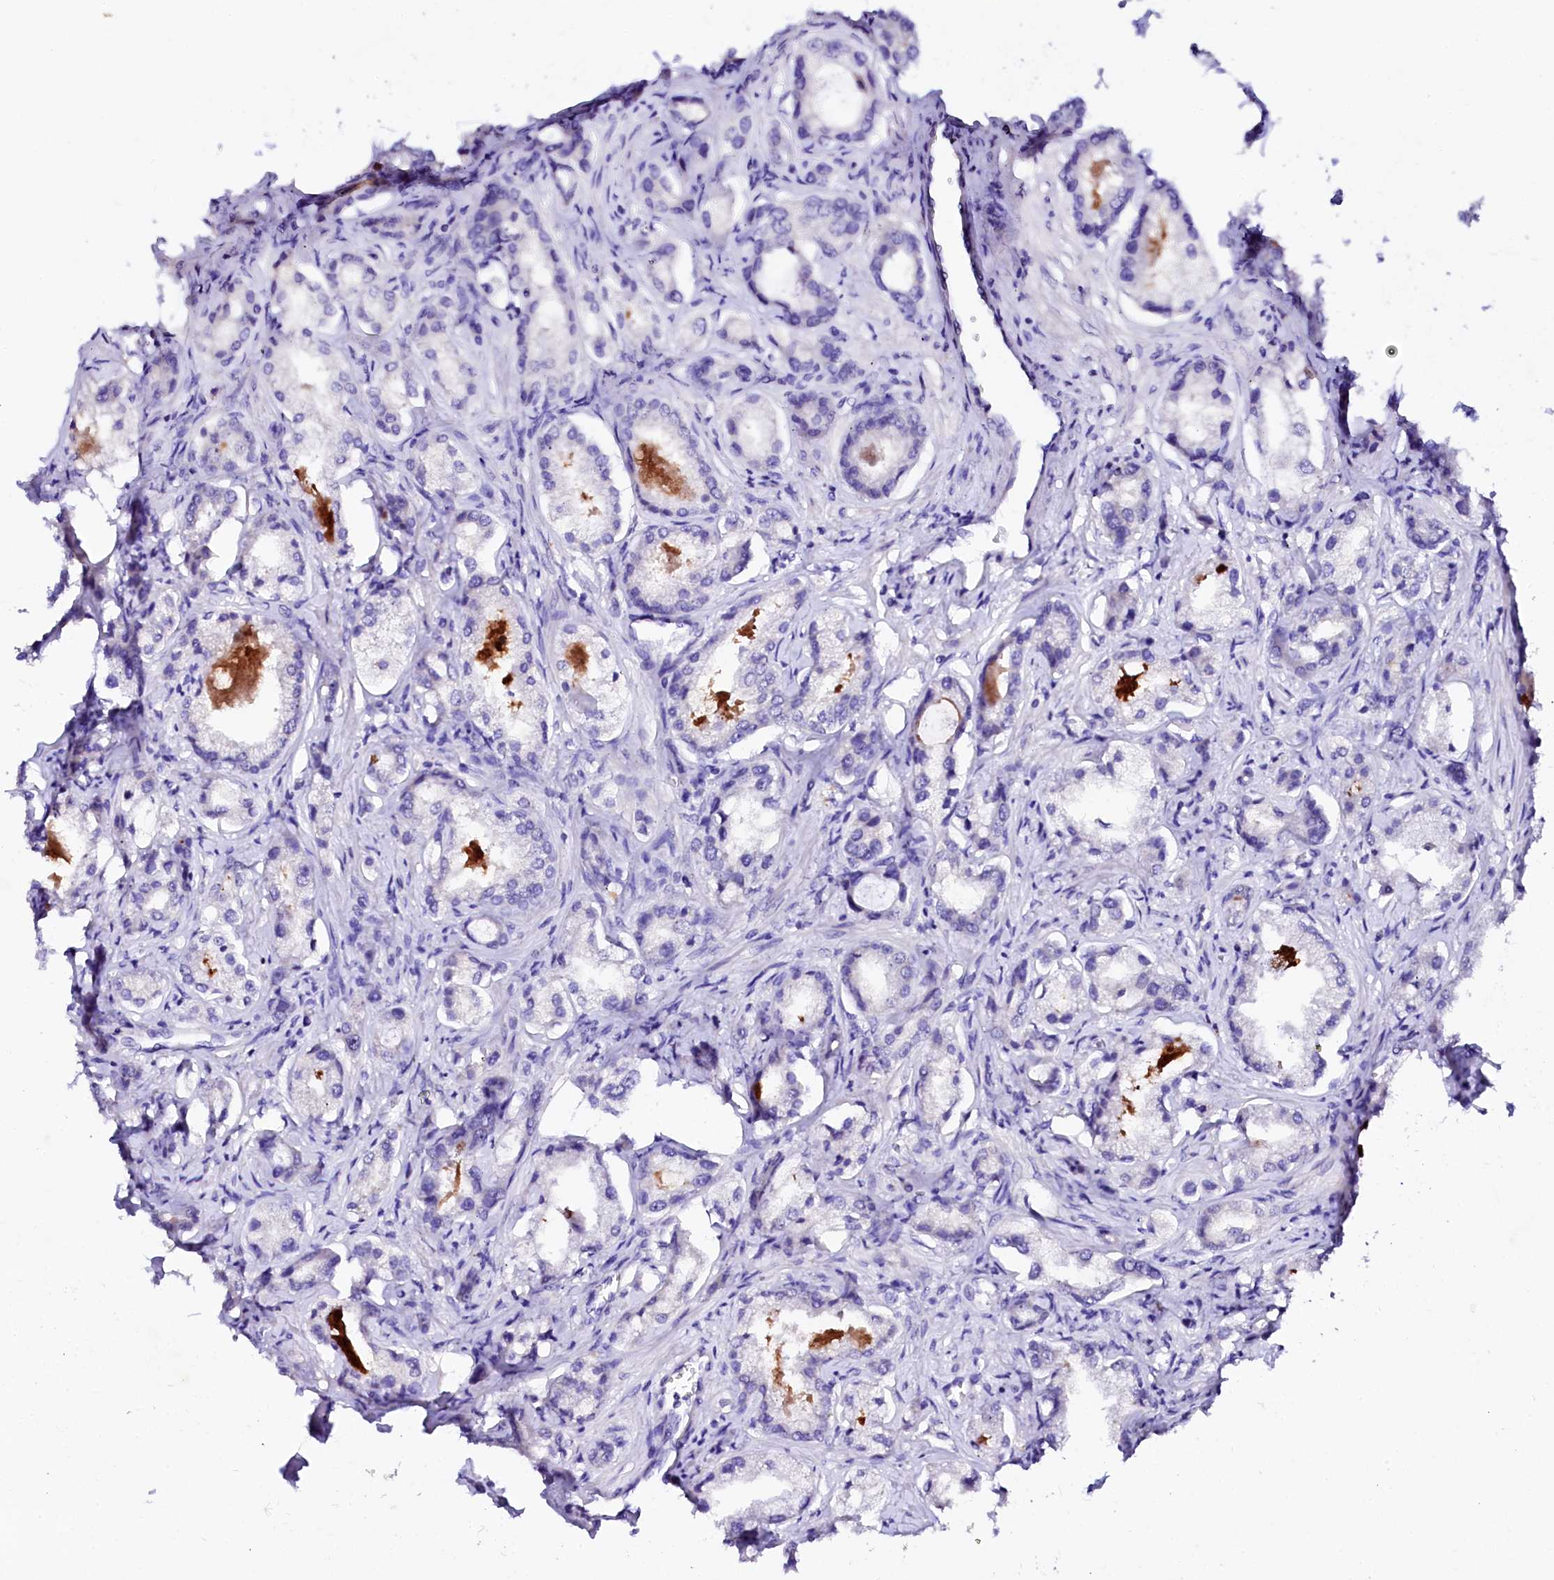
{"staining": {"intensity": "negative", "quantity": "none", "location": "none"}, "tissue": "prostate cancer", "cell_type": "Tumor cells", "image_type": "cancer", "snomed": [{"axis": "morphology", "description": "Adenocarcinoma, Low grade"}, {"axis": "topography", "description": "Prostate"}], "caption": "Immunohistochemical staining of human low-grade adenocarcinoma (prostate) reveals no significant staining in tumor cells. Brightfield microscopy of IHC stained with DAB (brown) and hematoxylin (blue), captured at high magnification.", "gene": "NALF1", "patient": {"sex": "male", "age": 68}}